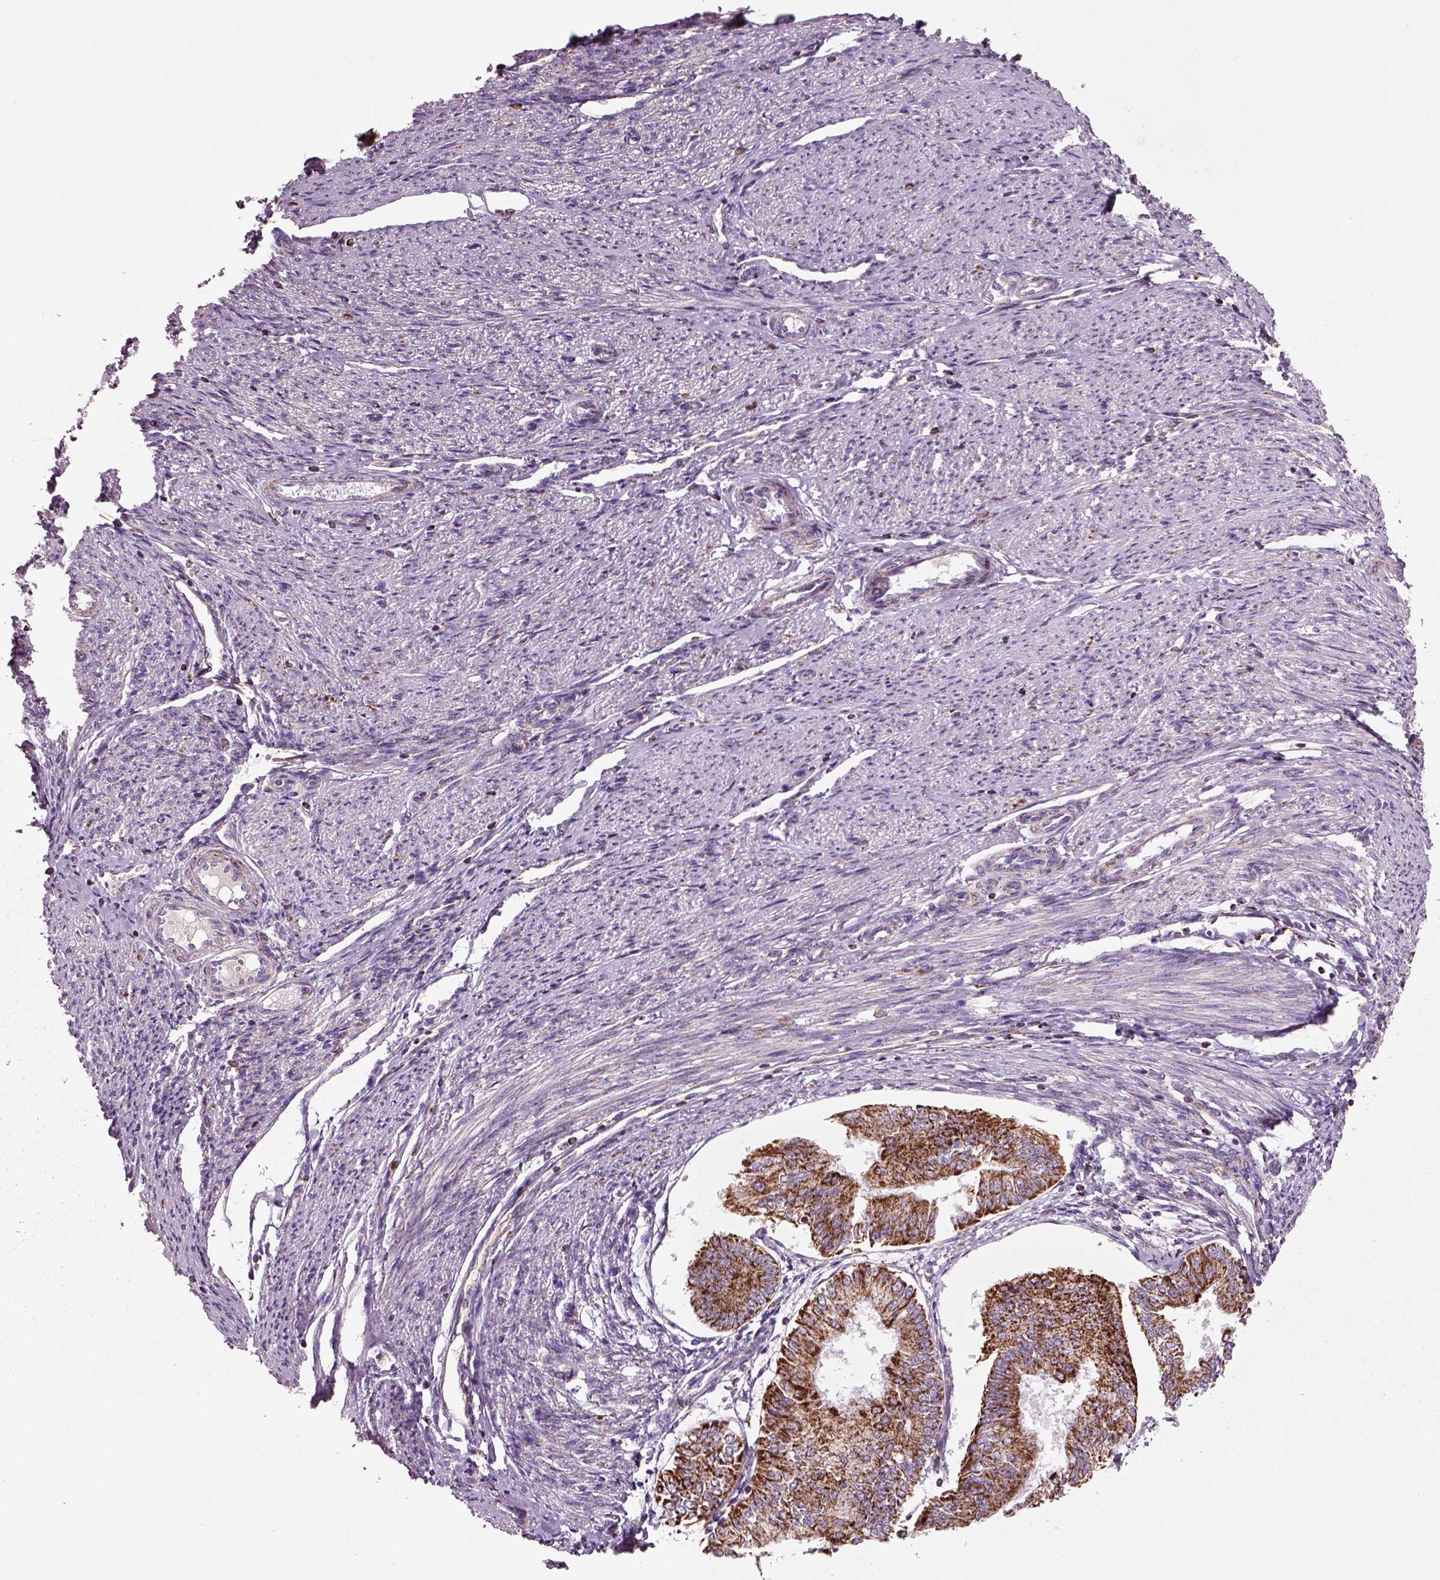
{"staining": {"intensity": "strong", "quantity": ">75%", "location": "cytoplasmic/membranous"}, "tissue": "endometrial cancer", "cell_type": "Tumor cells", "image_type": "cancer", "snomed": [{"axis": "morphology", "description": "Adenocarcinoma, NOS"}, {"axis": "topography", "description": "Endometrium"}], "caption": "A photomicrograph showing strong cytoplasmic/membranous expression in about >75% of tumor cells in adenocarcinoma (endometrial), as visualized by brown immunohistochemical staining.", "gene": "SLC25A24", "patient": {"sex": "female", "age": 58}}